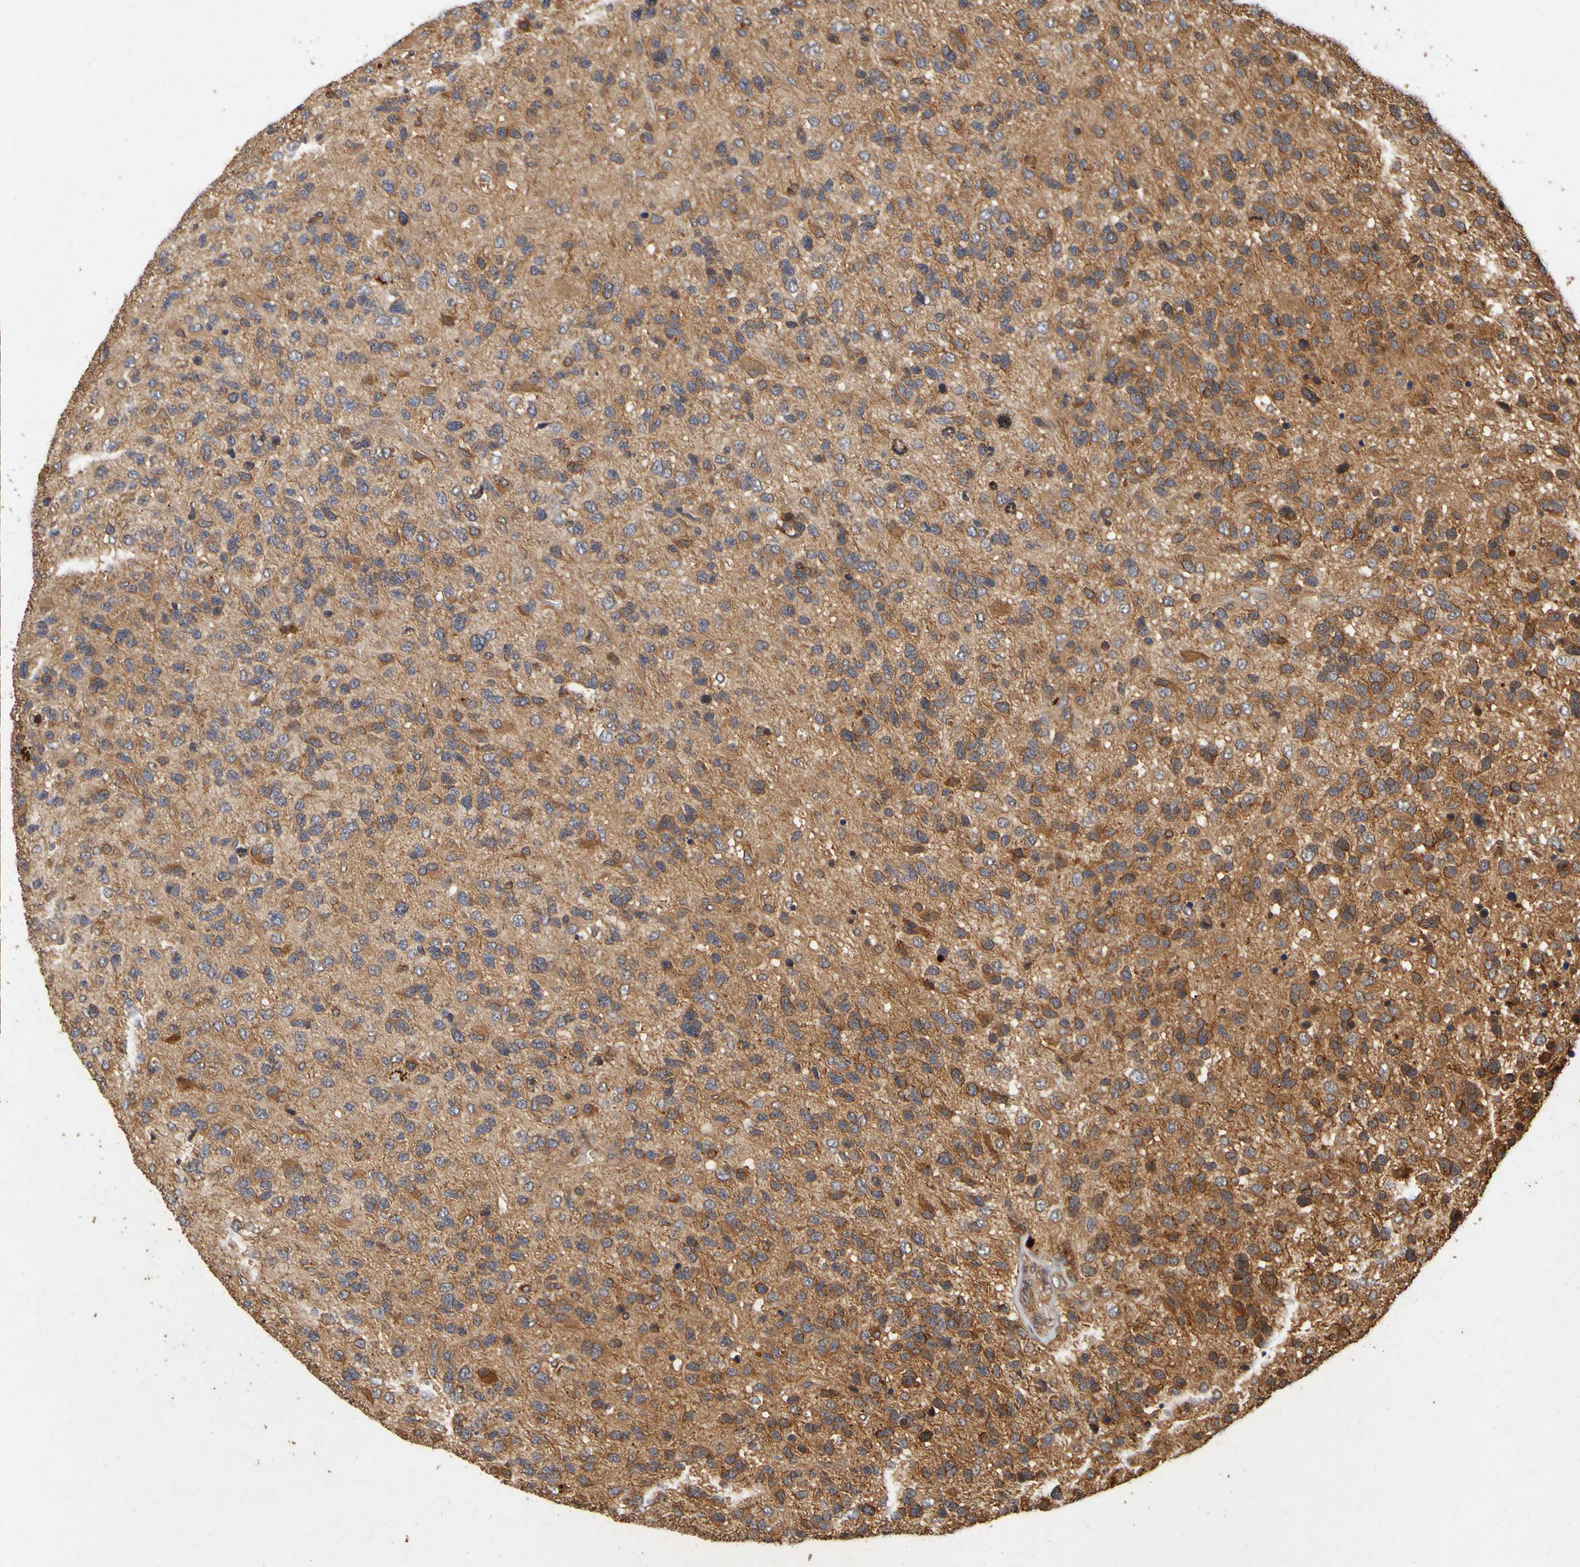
{"staining": {"intensity": "moderate", "quantity": ">75%", "location": "cytoplasmic/membranous"}, "tissue": "glioma", "cell_type": "Tumor cells", "image_type": "cancer", "snomed": [{"axis": "morphology", "description": "Glioma, malignant, High grade"}, {"axis": "topography", "description": "Brain"}], "caption": "Moderate cytoplasmic/membranous expression for a protein is appreciated in about >75% of tumor cells of glioma using IHC.", "gene": "OCRL", "patient": {"sex": "female", "age": 58}}